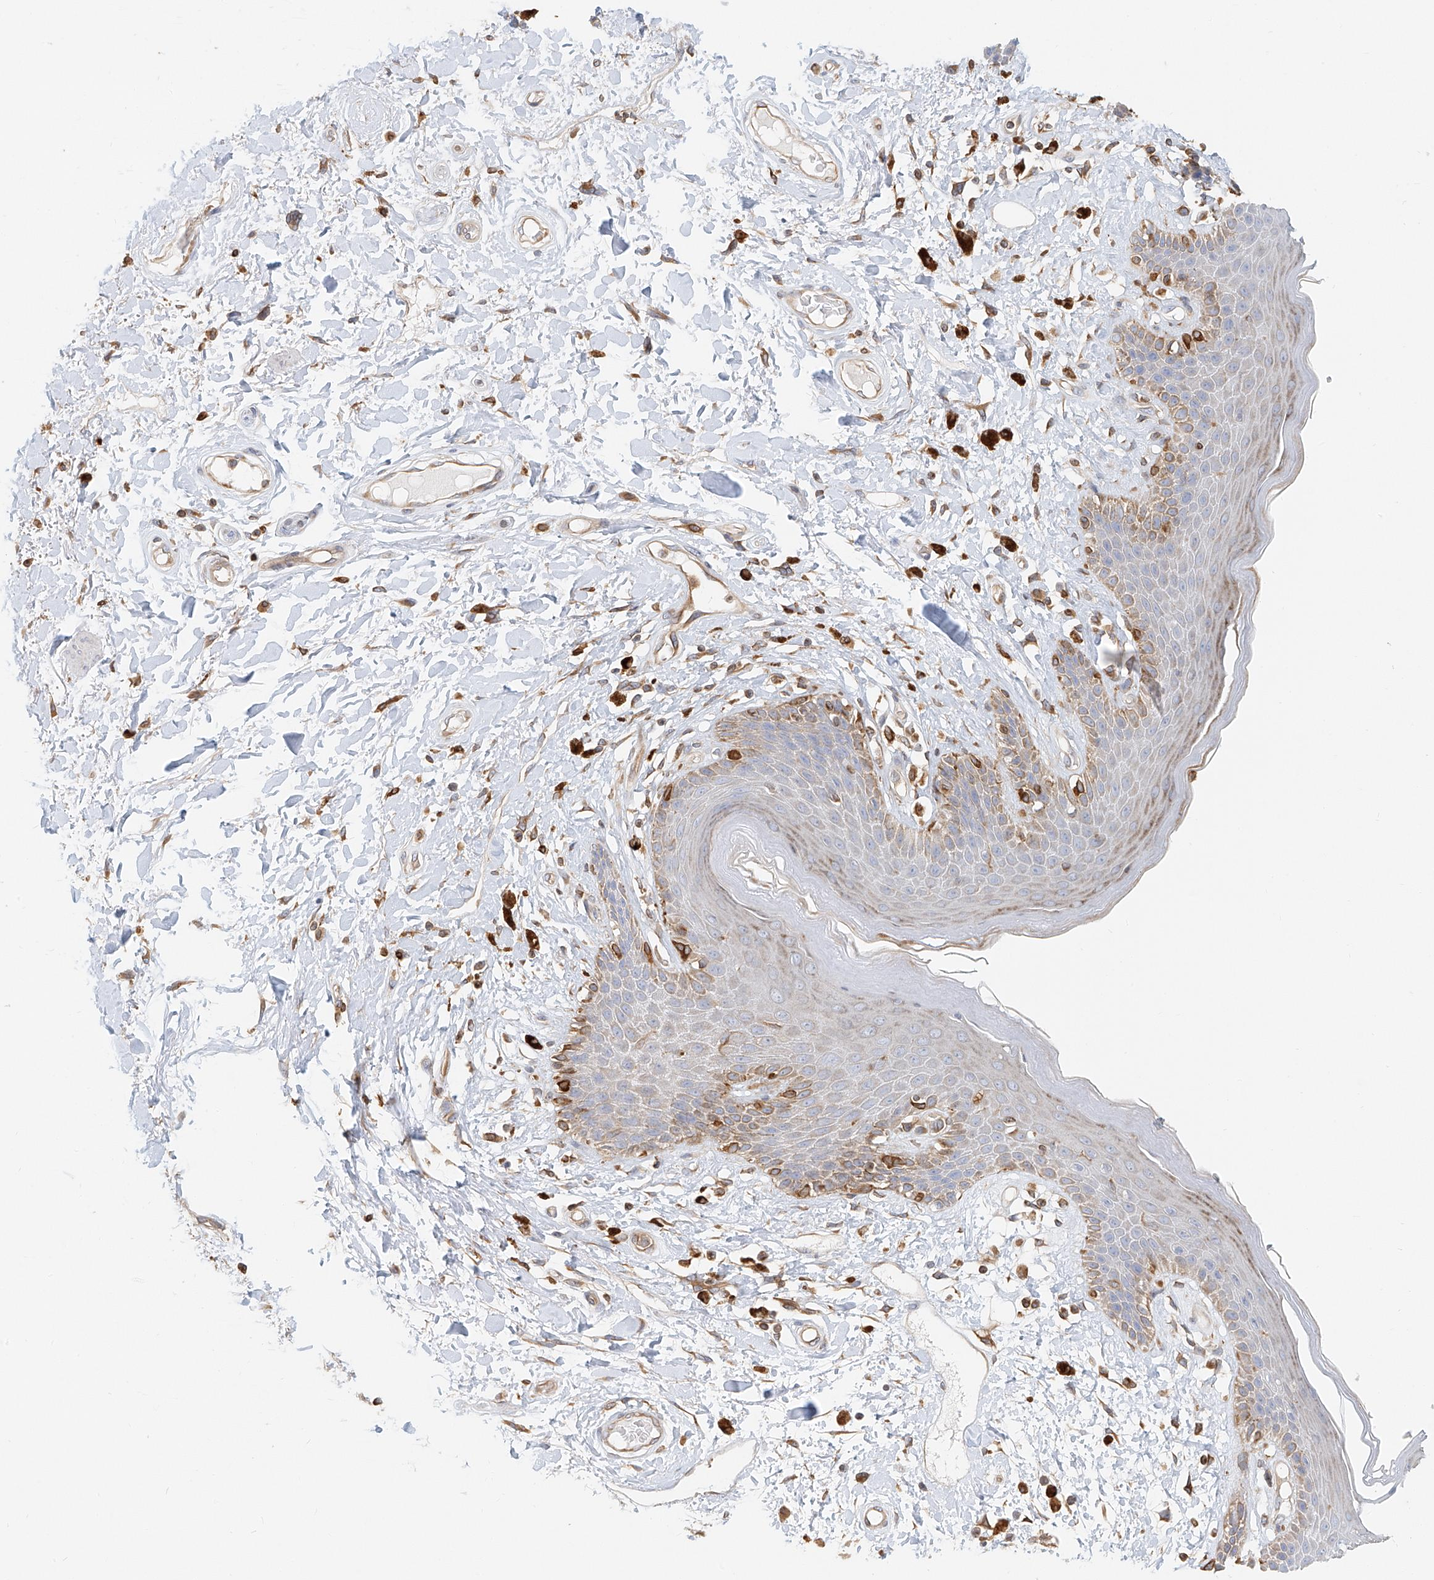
{"staining": {"intensity": "moderate", "quantity": "25%-75%", "location": "cytoplasmic/membranous"}, "tissue": "skin", "cell_type": "Epidermal cells", "image_type": "normal", "snomed": [{"axis": "morphology", "description": "Normal tissue, NOS"}, {"axis": "topography", "description": "Anal"}], "caption": "This micrograph reveals unremarkable skin stained with immunohistochemistry to label a protein in brown. The cytoplasmic/membranous of epidermal cells show moderate positivity for the protein. Nuclei are counter-stained blue.", "gene": "DHRS7", "patient": {"sex": "female", "age": 78}}